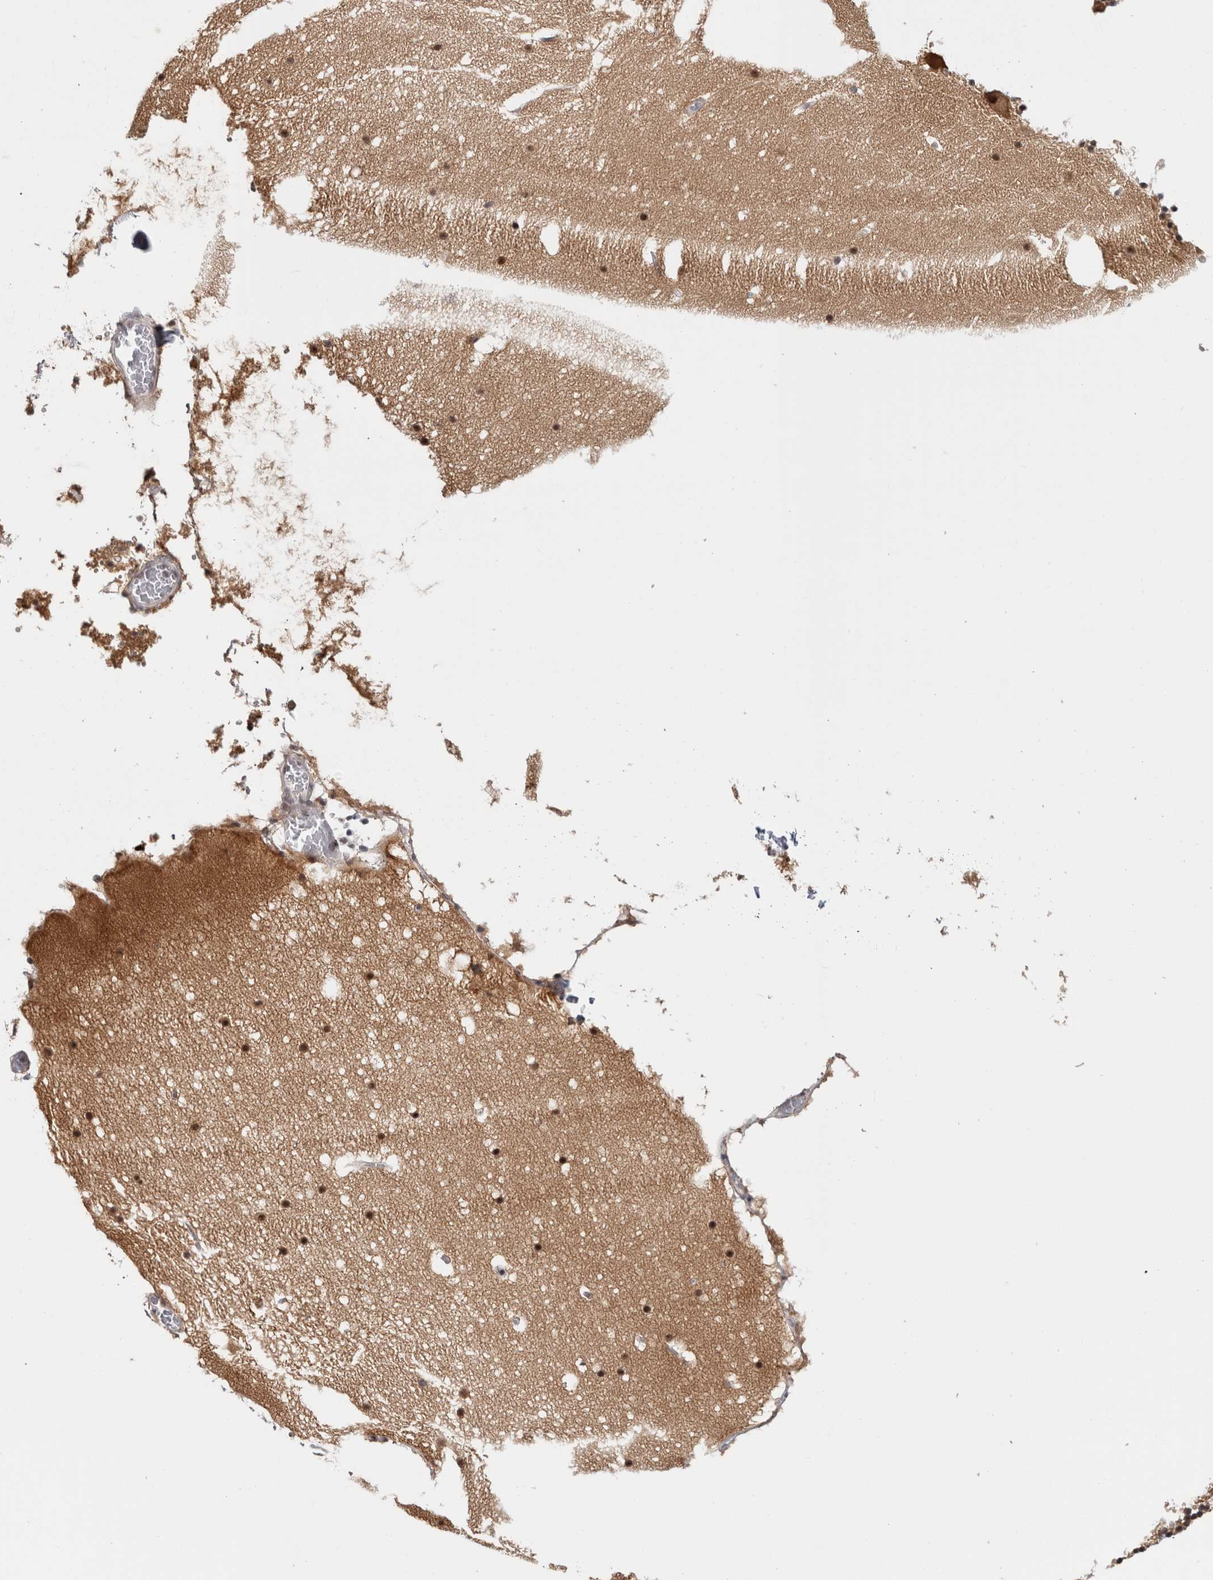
{"staining": {"intensity": "moderate", "quantity": ">75%", "location": "nuclear"}, "tissue": "cerebellum", "cell_type": "Cells in granular layer", "image_type": "normal", "snomed": [{"axis": "morphology", "description": "Normal tissue, NOS"}, {"axis": "topography", "description": "Cerebellum"}], "caption": "About >75% of cells in granular layer in unremarkable human cerebellum exhibit moderate nuclear protein positivity as visualized by brown immunohistochemical staining.", "gene": "MKNK1", "patient": {"sex": "male", "age": 57}}